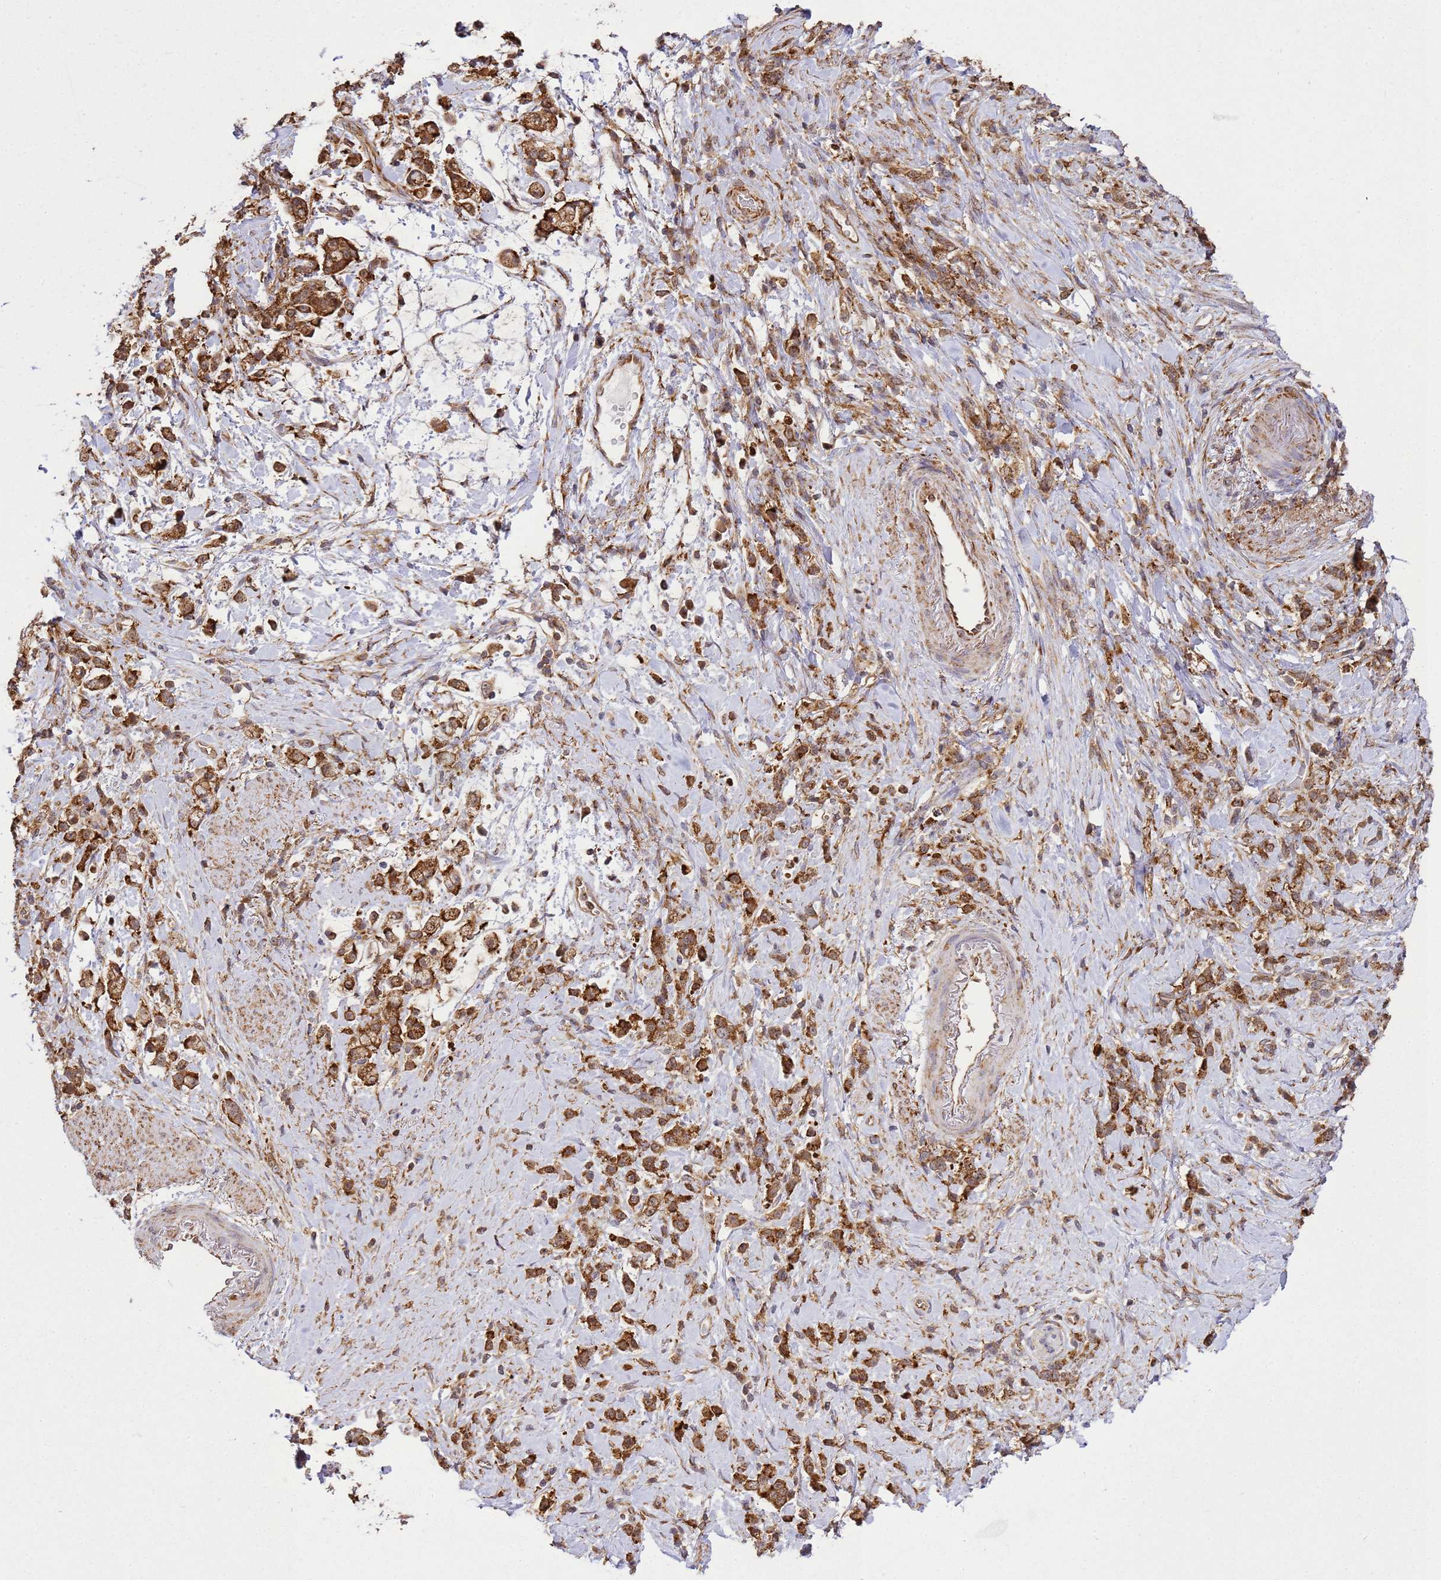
{"staining": {"intensity": "strong", "quantity": ">75%", "location": "cytoplasmic/membranous"}, "tissue": "stomach cancer", "cell_type": "Tumor cells", "image_type": "cancer", "snomed": [{"axis": "morphology", "description": "Adenocarcinoma, NOS"}, {"axis": "topography", "description": "Stomach"}], "caption": "DAB immunohistochemical staining of human stomach adenocarcinoma shows strong cytoplasmic/membranous protein expression in approximately >75% of tumor cells.", "gene": "GABRE", "patient": {"sex": "female", "age": 60}}